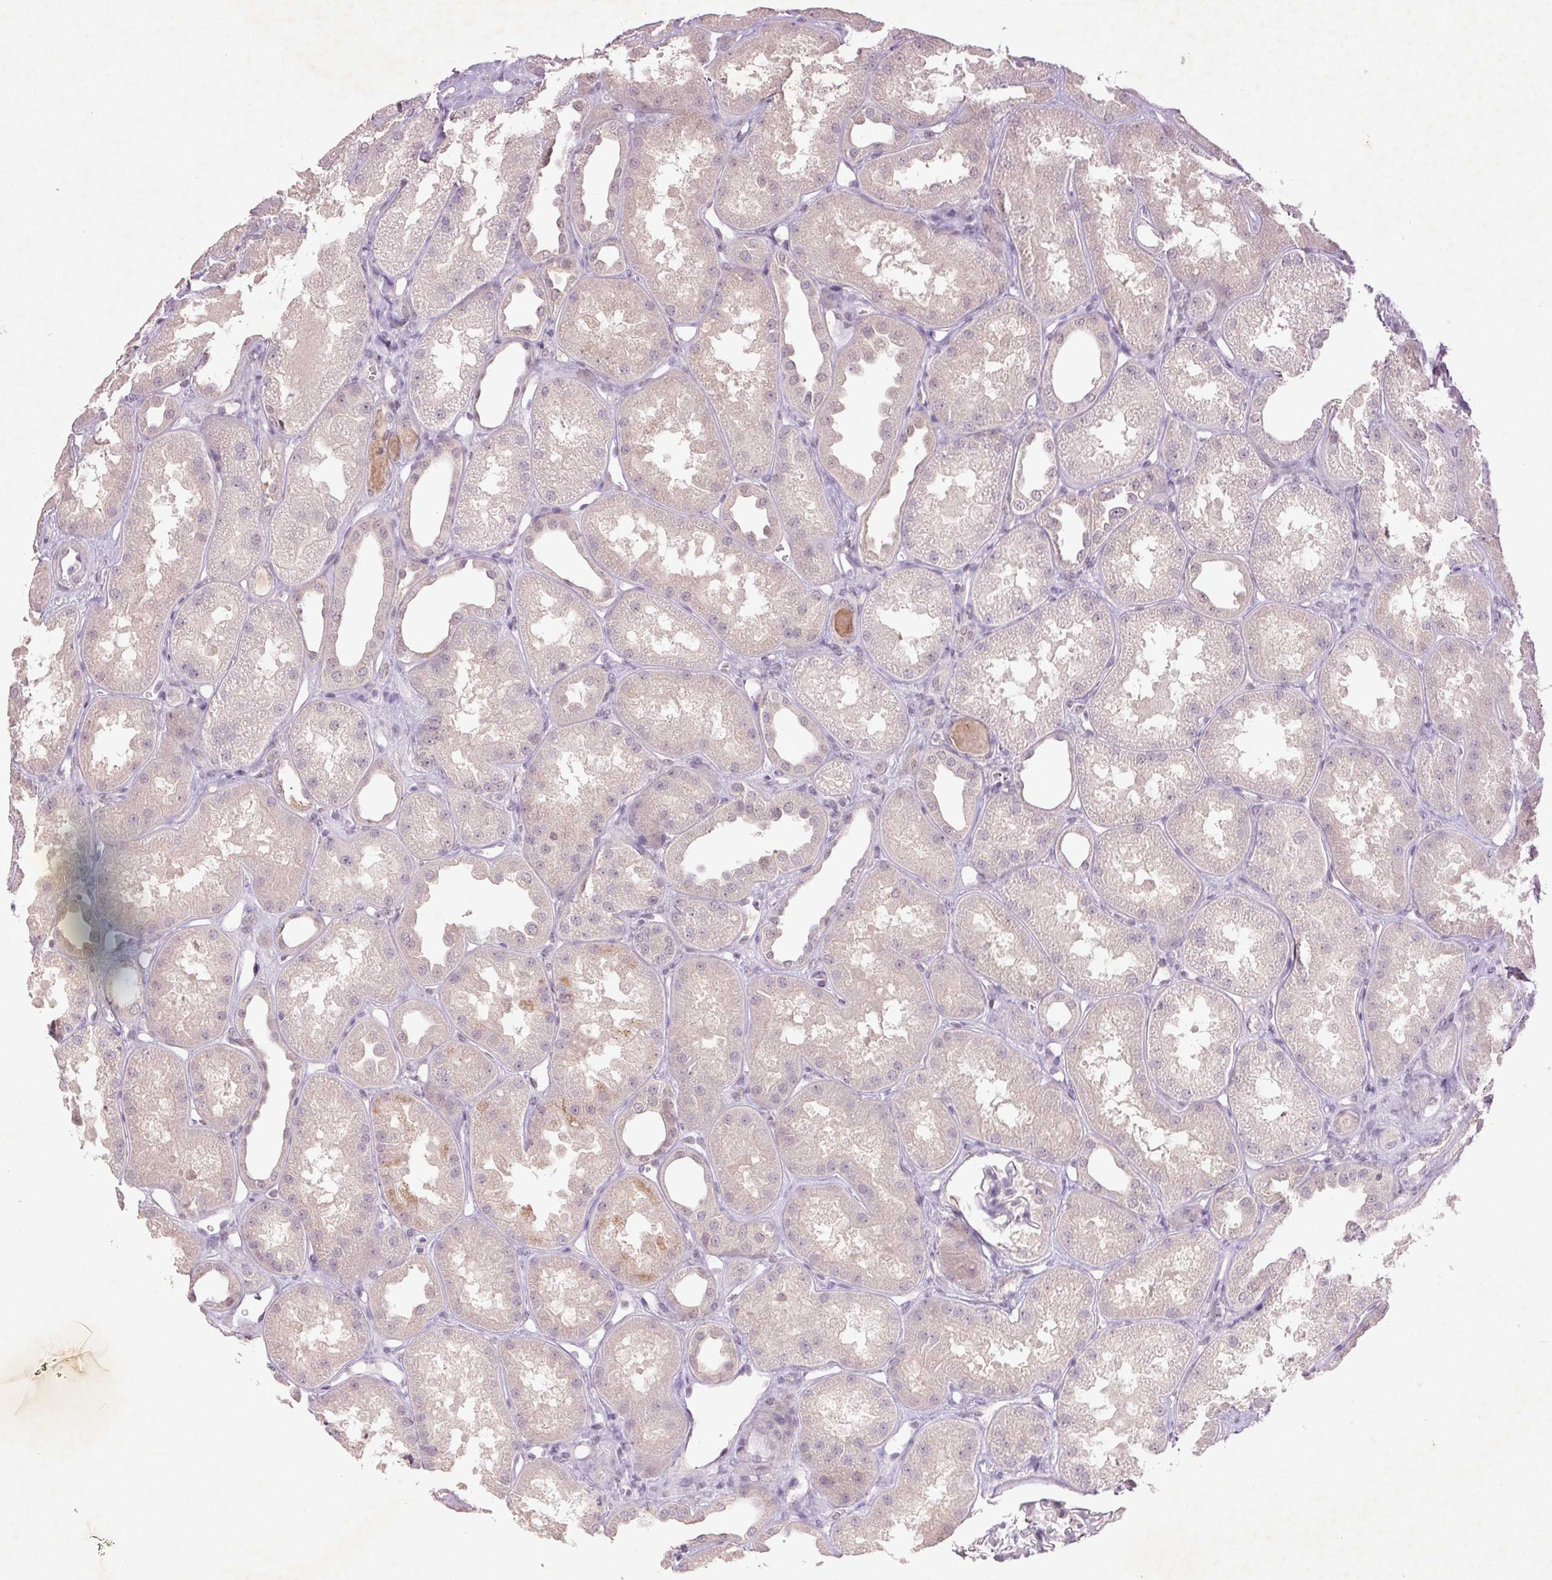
{"staining": {"intensity": "negative", "quantity": "none", "location": "none"}, "tissue": "kidney", "cell_type": "Cells in glomeruli", "image_type": "normal", "snomed": [{"axis": "morphology", "description": "Normal tissue, NOS"}, {"axis": "topography", "description": "Kidney"}], "caption": "Kidney stained for a protein using immunohistochemistry (IHC) displays no expression cells in glomeruli.", "gene": "FAM168B", "patient": {"sex": "male", "age": 61}}